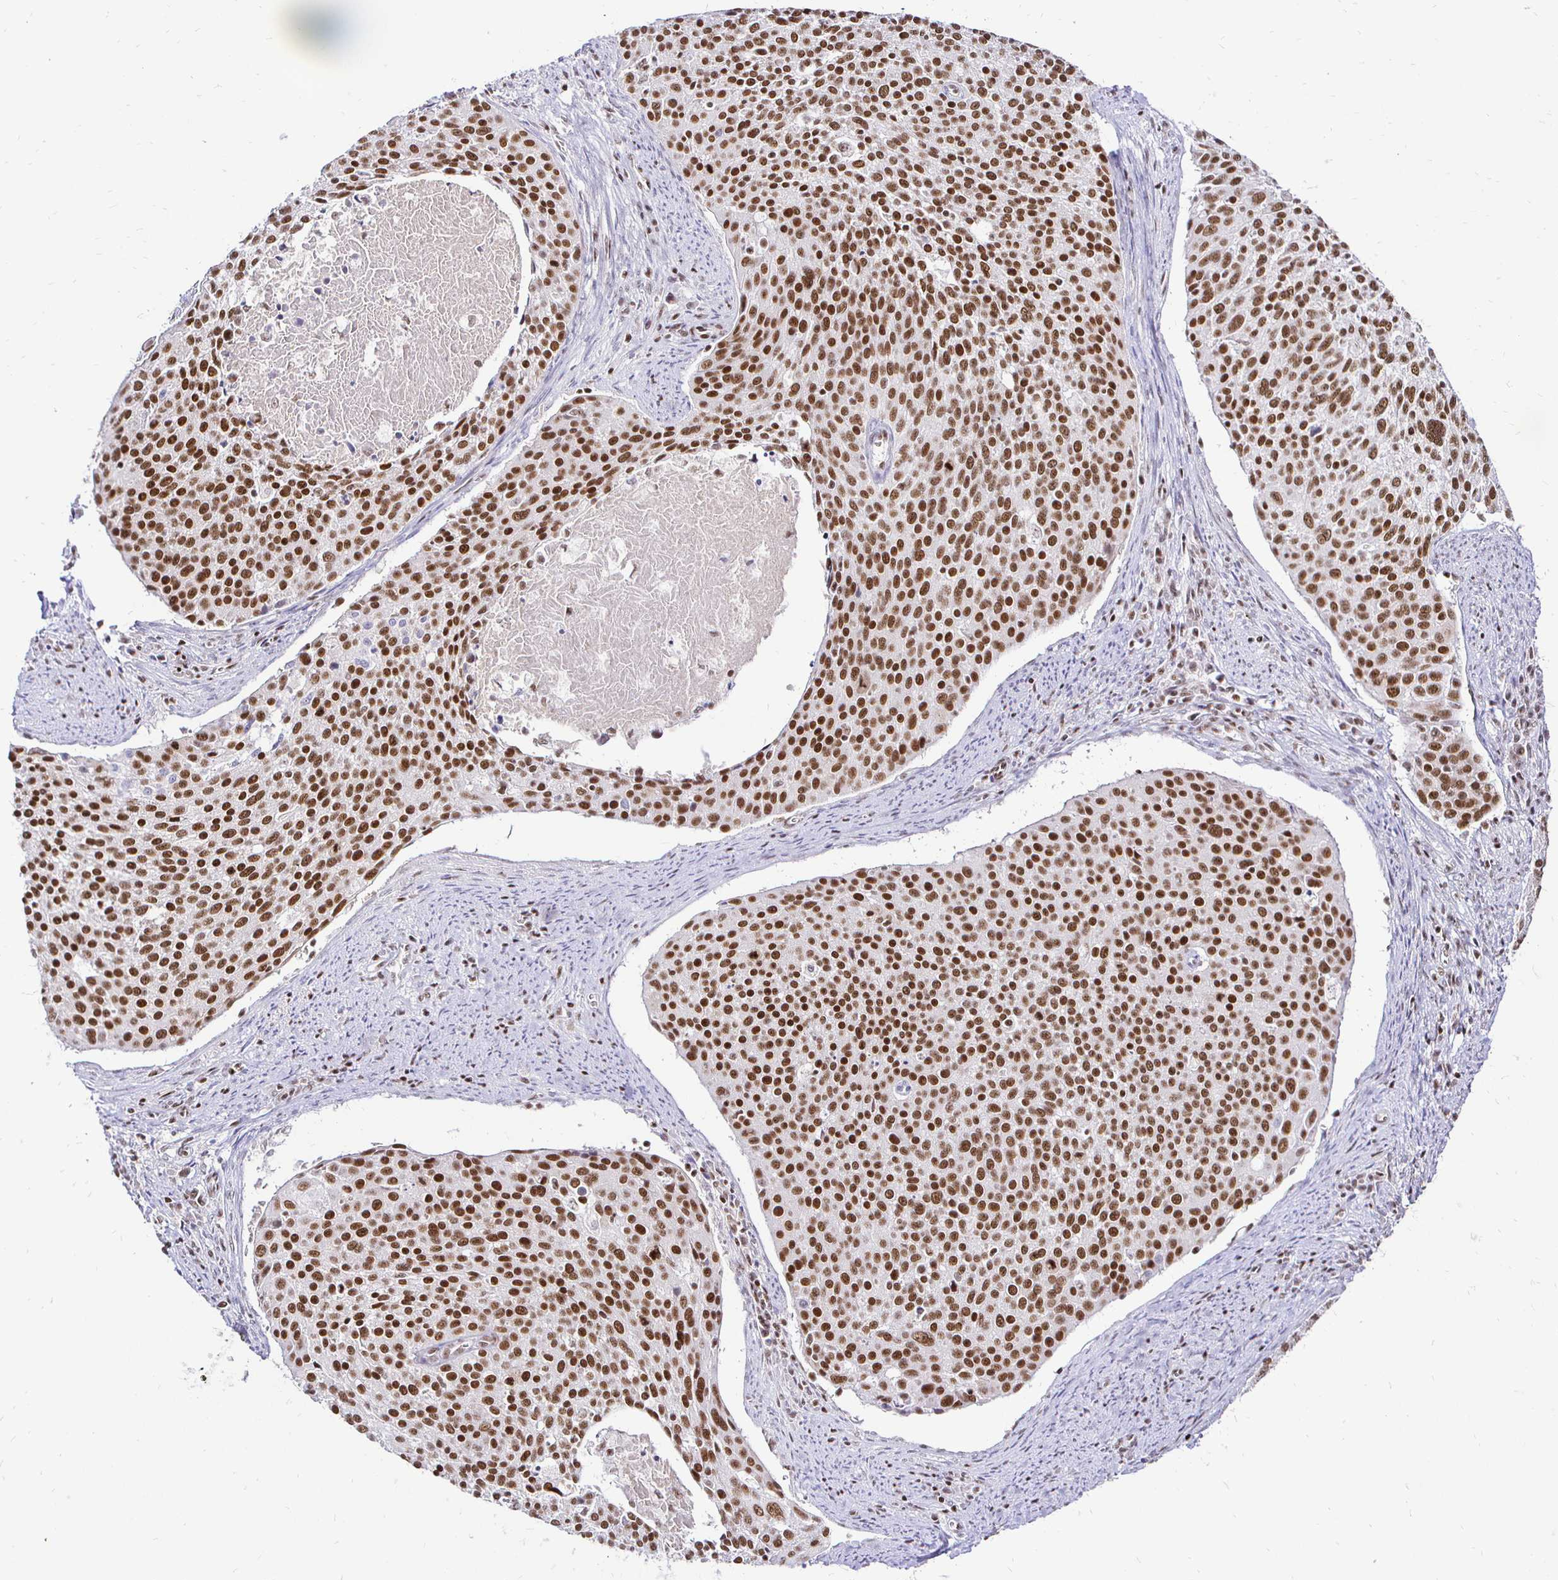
{"staining": {"intensity": "strong", "quantity": ">75%", "location": "nuclear"}, "tissue": "cervical cancer", "cell_type": "Tumor cells", "image_type": "cancer", "snomed": [{"axis": "morphology", "description": "Squamous cell carcinoma, NOS"}, {"axis": "topography", "description": "Cervix"}], "caption": "Human squamous cell carcinoma (cervical) stained with a protein marker reveals strong staining in tumor cells.", "gene": "SIN3A", "patient": {"sex": "female", "age": 39}}